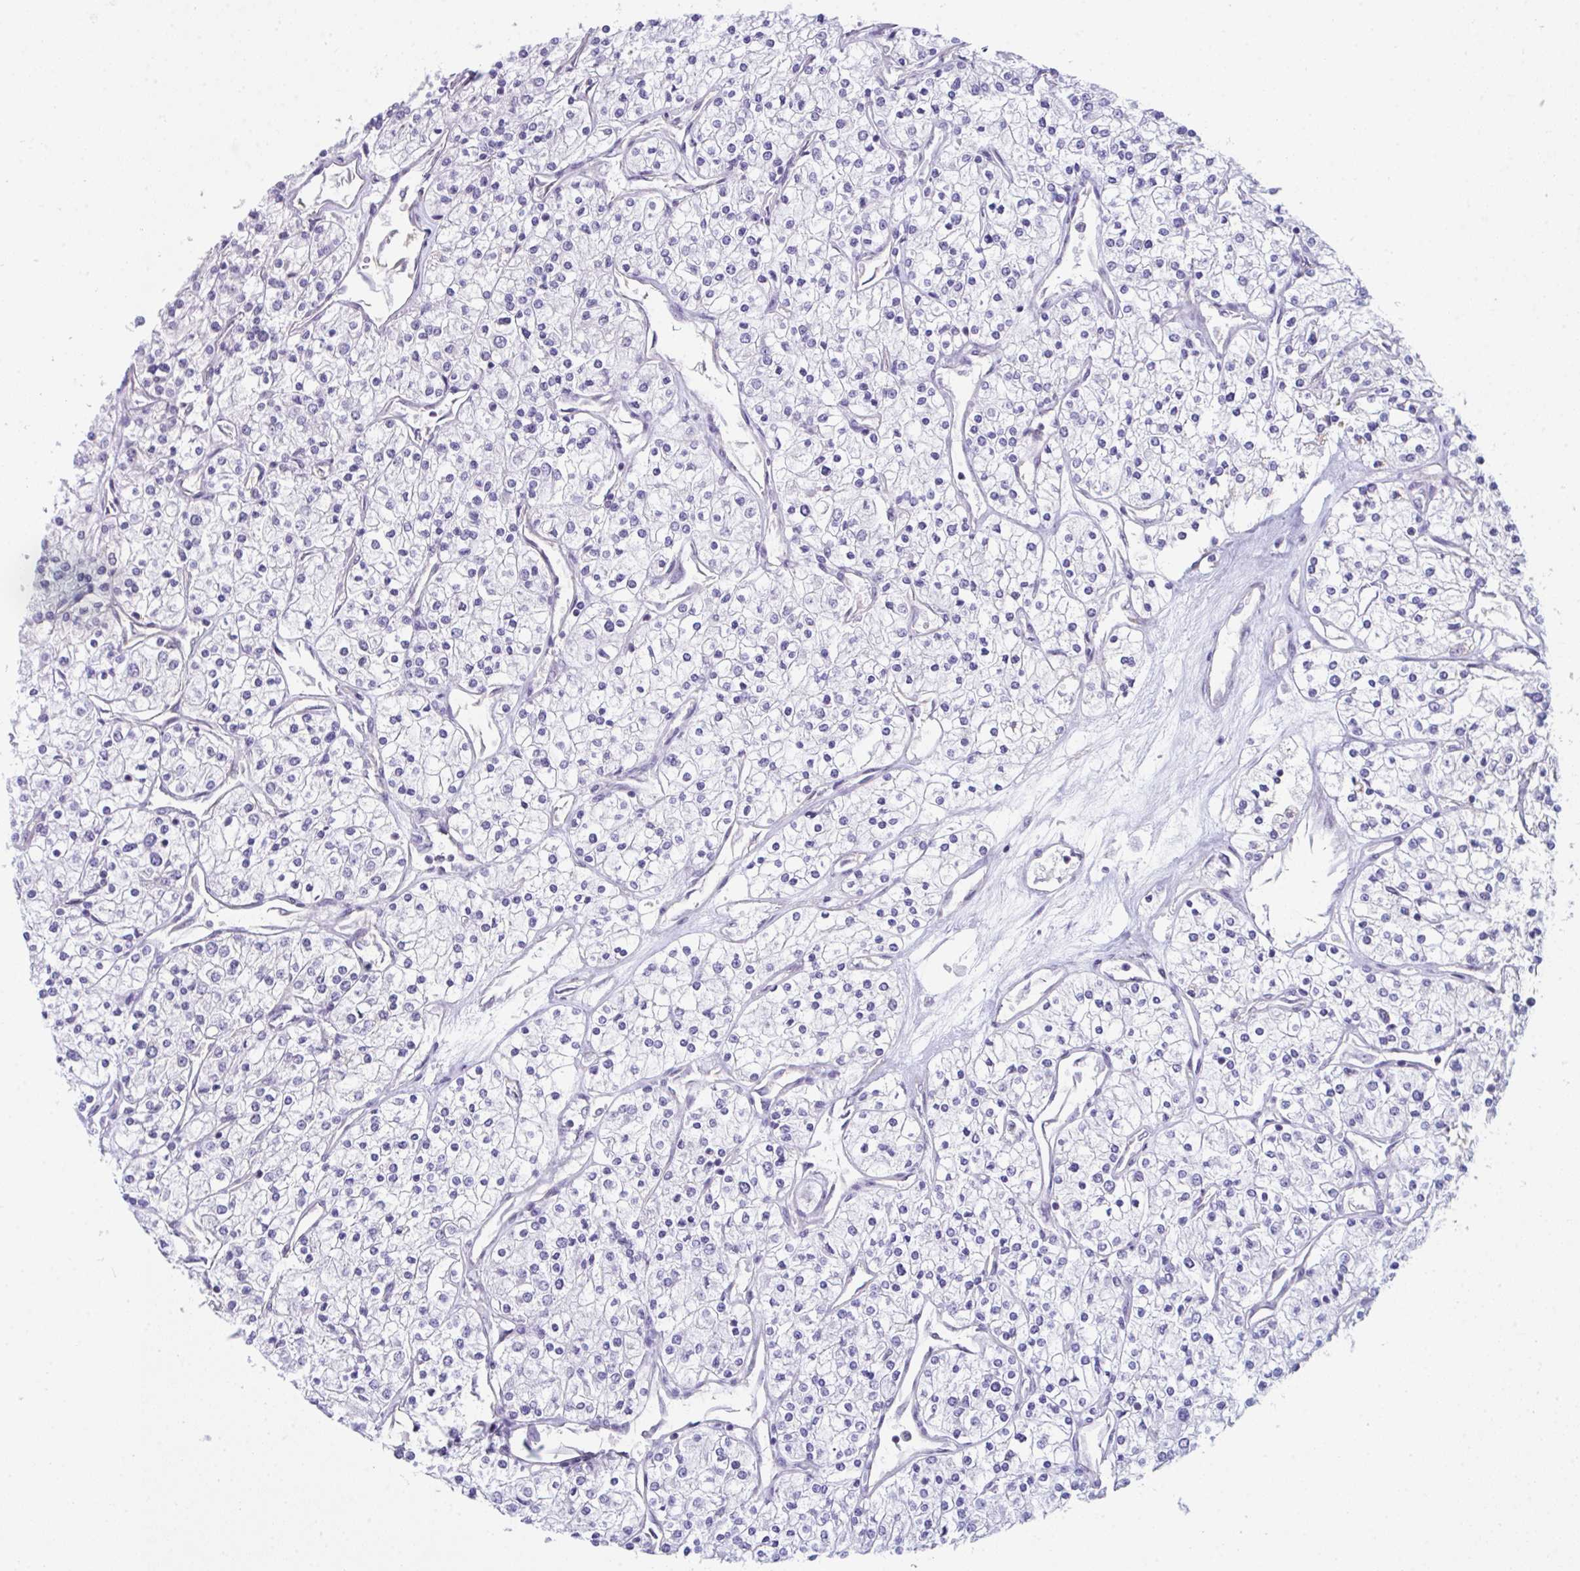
{"staining": {"intensity": "negative", "quantity": "none", "location": "none"}, "tissue": "renal cancer", "cell_type": "Tumor cells", "image_type": "cancer", "snomed": [{"axis": "morphology", "description": "Adenocarcinoma, NOS"}, {"axis": "topography", "description": "Kidney"}], "caption": "High power microscopy histopathology image of an immunohistochemistry micrograph of renal adenocarcinoma, revealing no significant staining in tumor cells. (DAB immunohistochemistry (IHC) with hematoxylin counter stain).", "gene": "ATP6V0D2", "patient": {"sex": "male", "age": 80}}